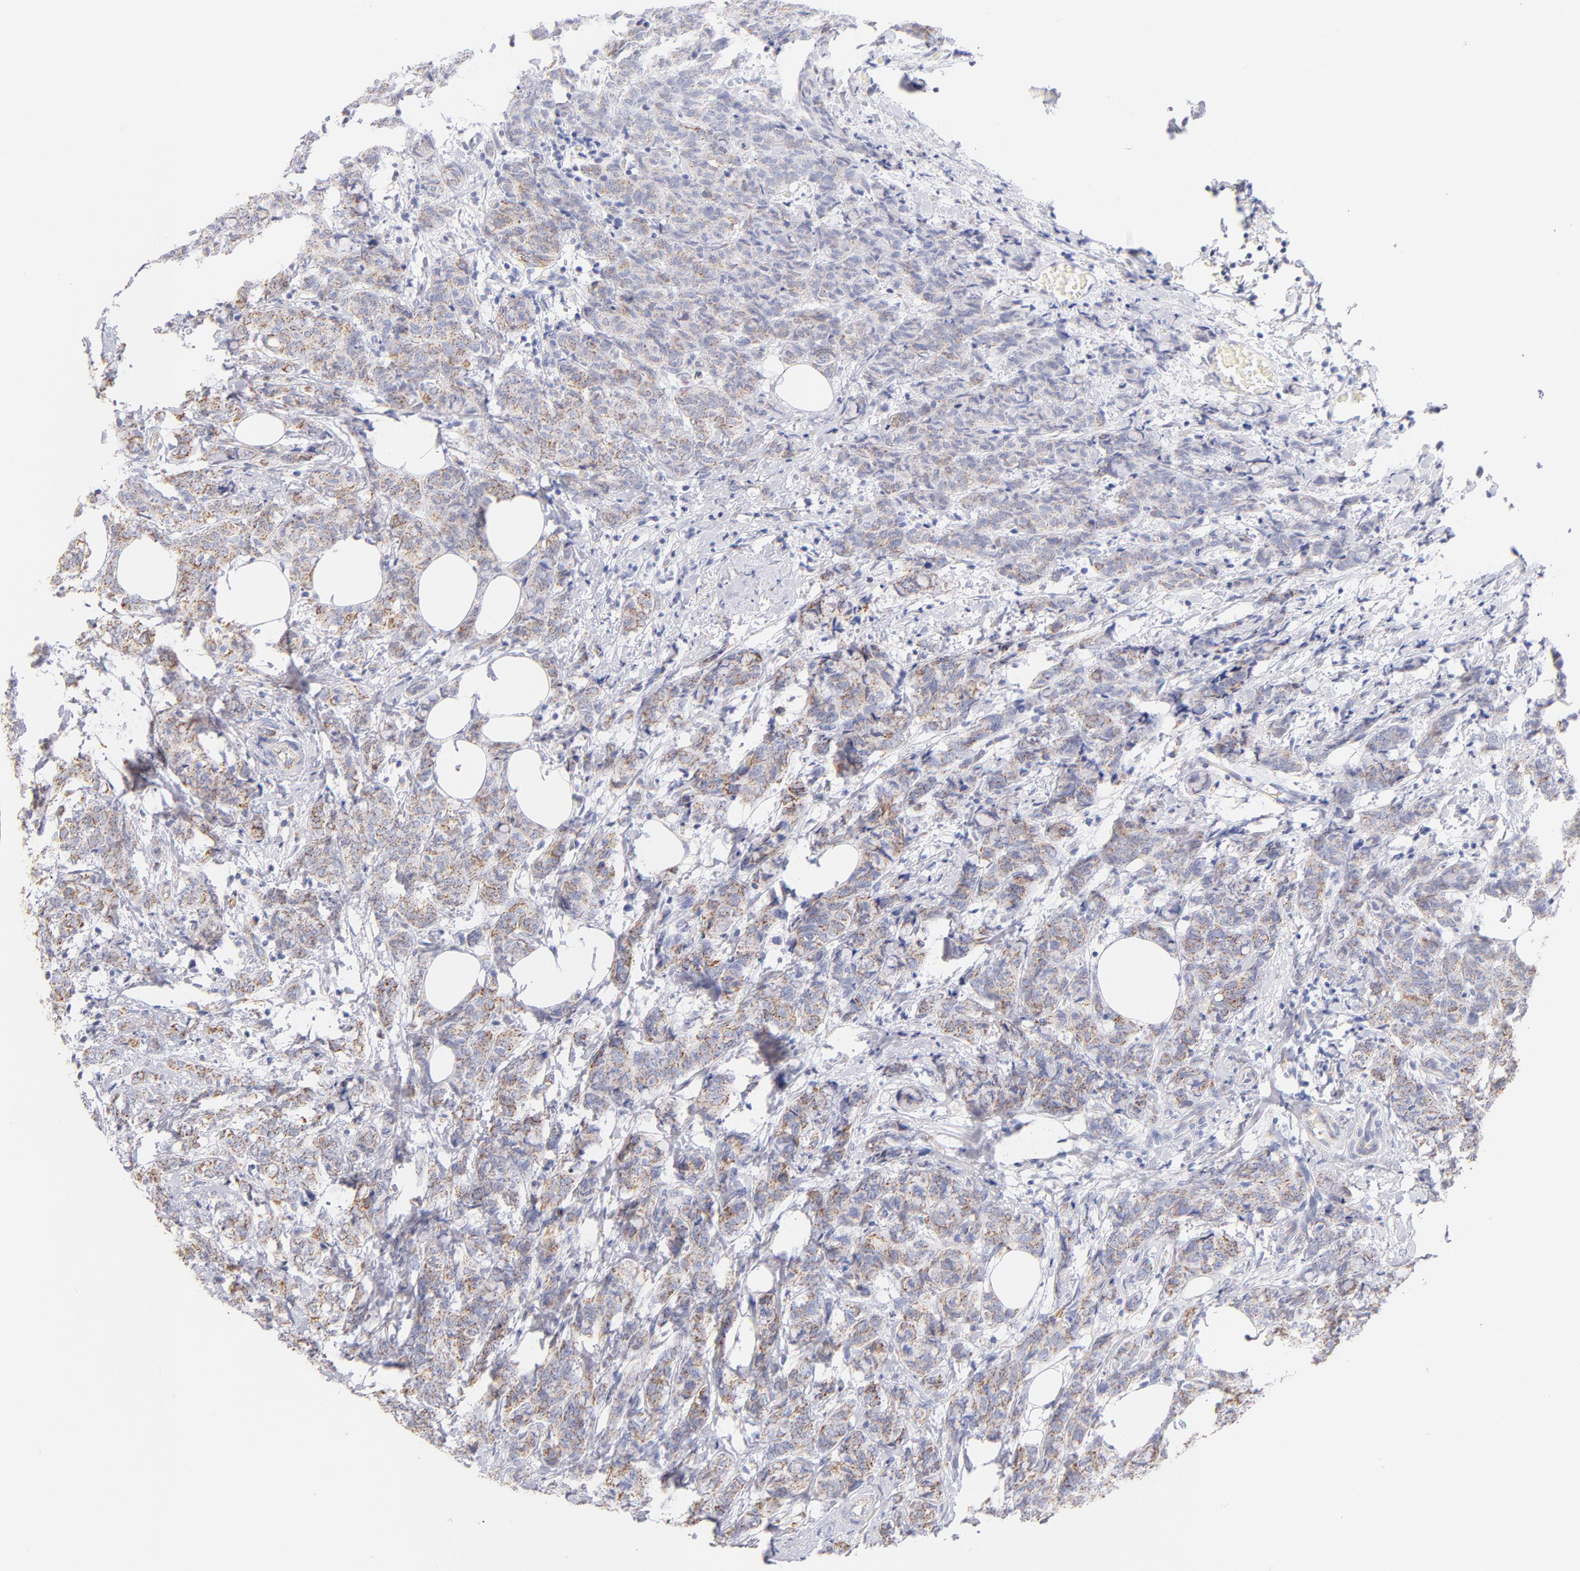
{"staining": {"intensity": "weak", "quantity": ">75%", "location": "cytoplasmic/membranous"}, "tissue": "breast cancer", "cell_type": "Tumor cells", "image_type": "cancer", "snomed": [{"axis": "morphology", "description": "Lobular carcinoma"}, {"axis": "topography", "description": "Breast"}], "caption": "The histopathology image displays staining of breast cancer (lobular carcinoma), revealing weak cytoplasmic/membranous protein expression (brown color) within tumor cells.", "gene": "AIFM1", "patient": {"sex": "female", "age": 60}}